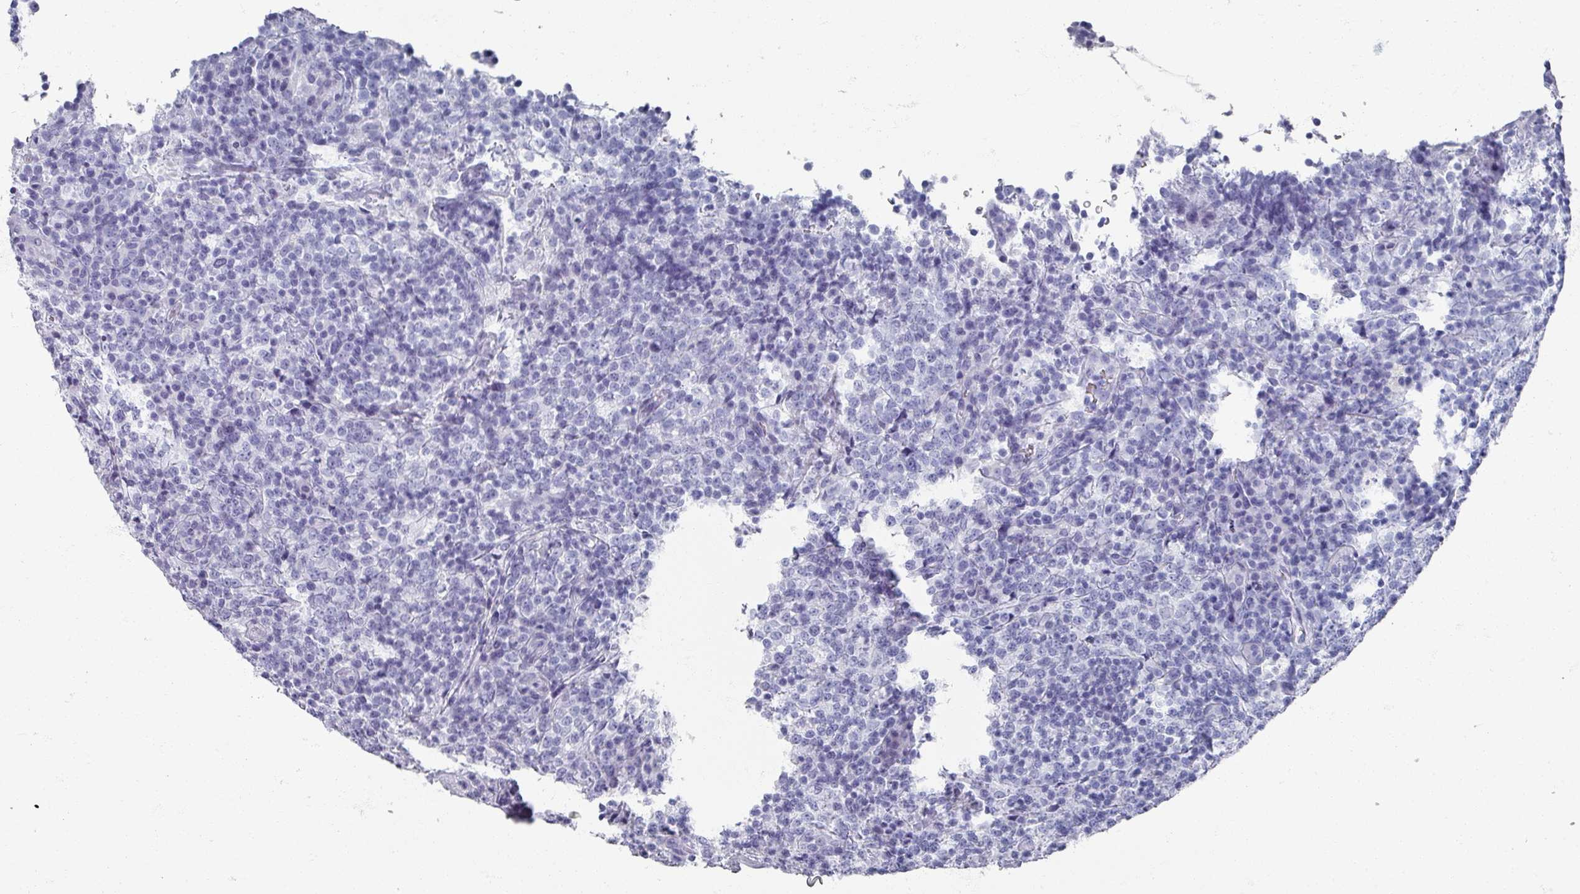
{"staining": {"intensity": "negative", "quantity": "none", "location": "none"}, "tissue": "lymphoma", "cell_type": "Tumor cells", "image_type": "cancer", "snomed": [{"axis": "morphology", "description": "Malignant lymphoma, non-Hodgkin's type, High grade"}, {"axis": "topography", "description": "Lymph node"}], "caption": "Immunohistochemistry histopathology image of neoplastic tissue: human high-grade malignant lymphoma, non-Hodgkin's type stained with DAB (3,3'-diaminobenzidine) exhibits no significant protein staining in tumor cells. (DAB IHC, high magnification).", "gene": "OMG", "patient": {"sex": "male", "age": 54}}